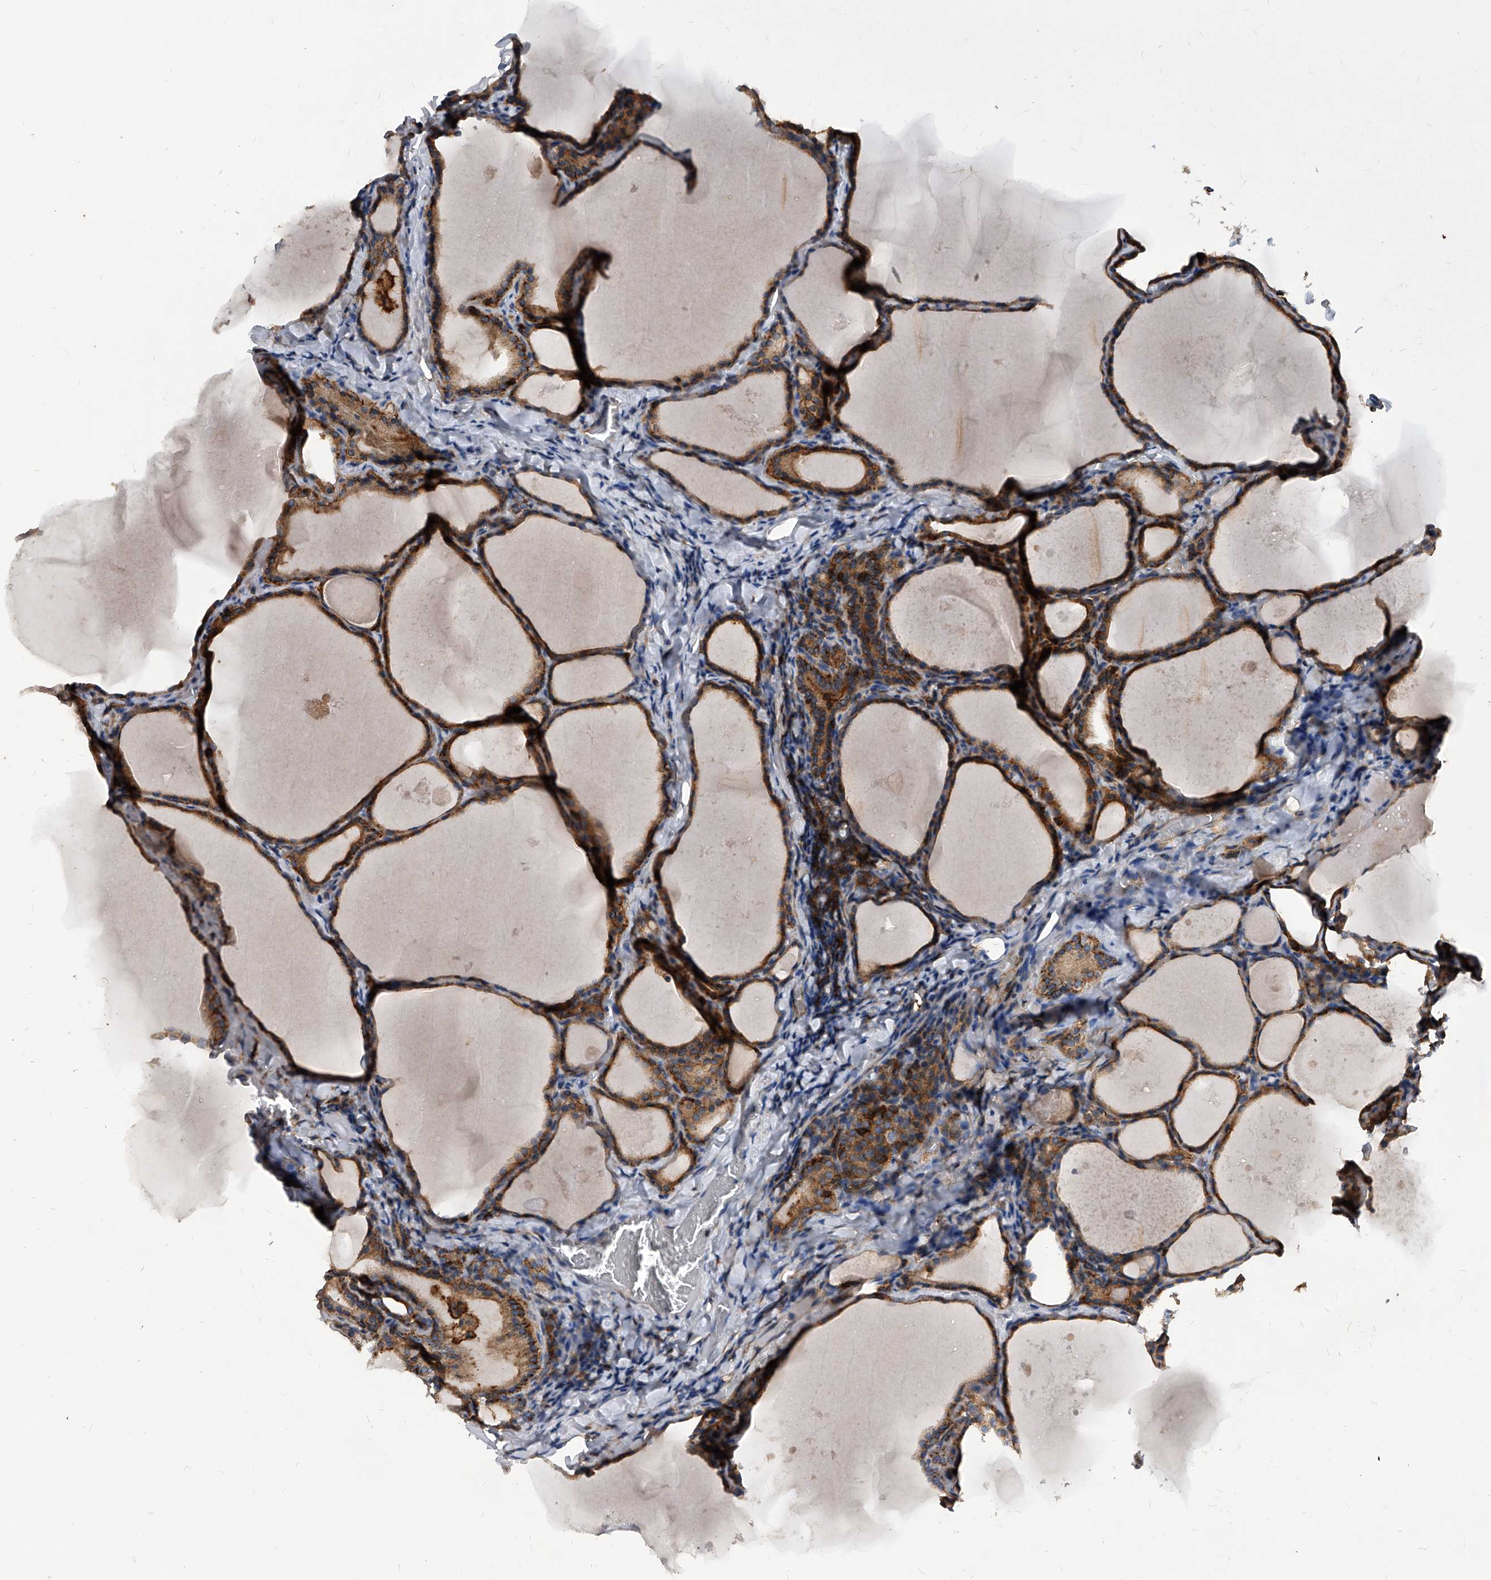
{"staining": {"intensity": "moderate", "quantity": ">75%", "location": "cytoplasmic/membranous"}, "tissue": "thyroid cancer", "cell_type": "Tumor cells", "image_type": "cancer", "snomed": [{"axis": "morphology", "description": "Papillary adenocarcinoma, NOS"}, {"axis": "topography", "description": "Thyroid gland"}], "caption": "Thyroid cancer (papillary adenocarcinoma) stained for a protein (brown) demonstrates moderate cytoplasmic/membranous positive staining in approximately >75% of tumor cells.", "gene": "ATG5", "patient": {"sex": "female", "age": 42}}